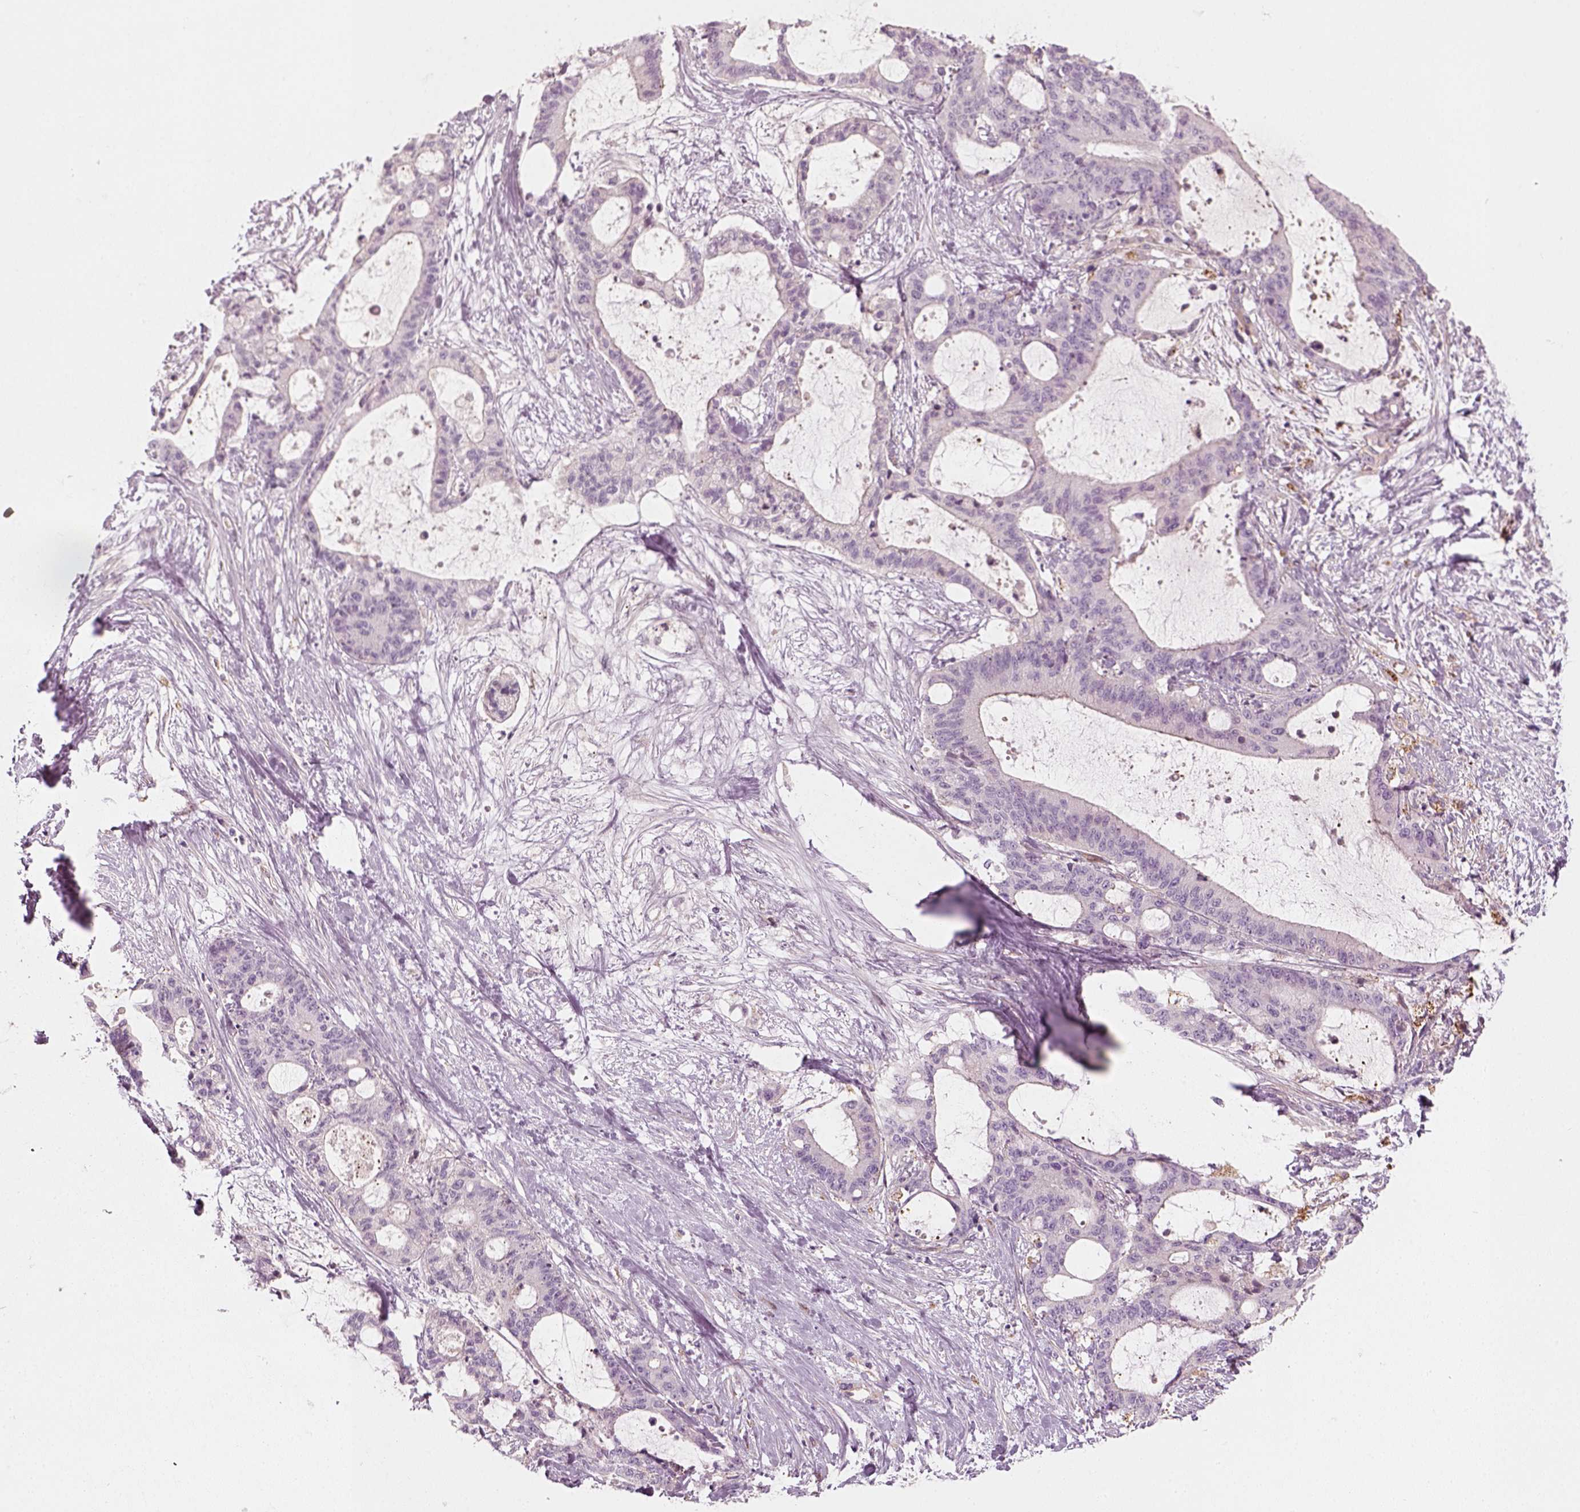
{"staining": {"intensity": "negative", "quantity": "none", "location": "none"}, "tissue": "liver cancer", "cell_type": "Tumor cells", "image_type": "cancer", "snomed": [{"axis": "morphology", "description": "Cholangiocarcinoma"}, {"axis": "topography", "description": "Liver"}], "caption": "Human cholangiocarcinoma (liver) stained for a protein using immunohistochemistry (IHC) displays no staining in tumor cells.", "gene": "DNASE1L1", "patient": {"sex": "female", "age": 73}}